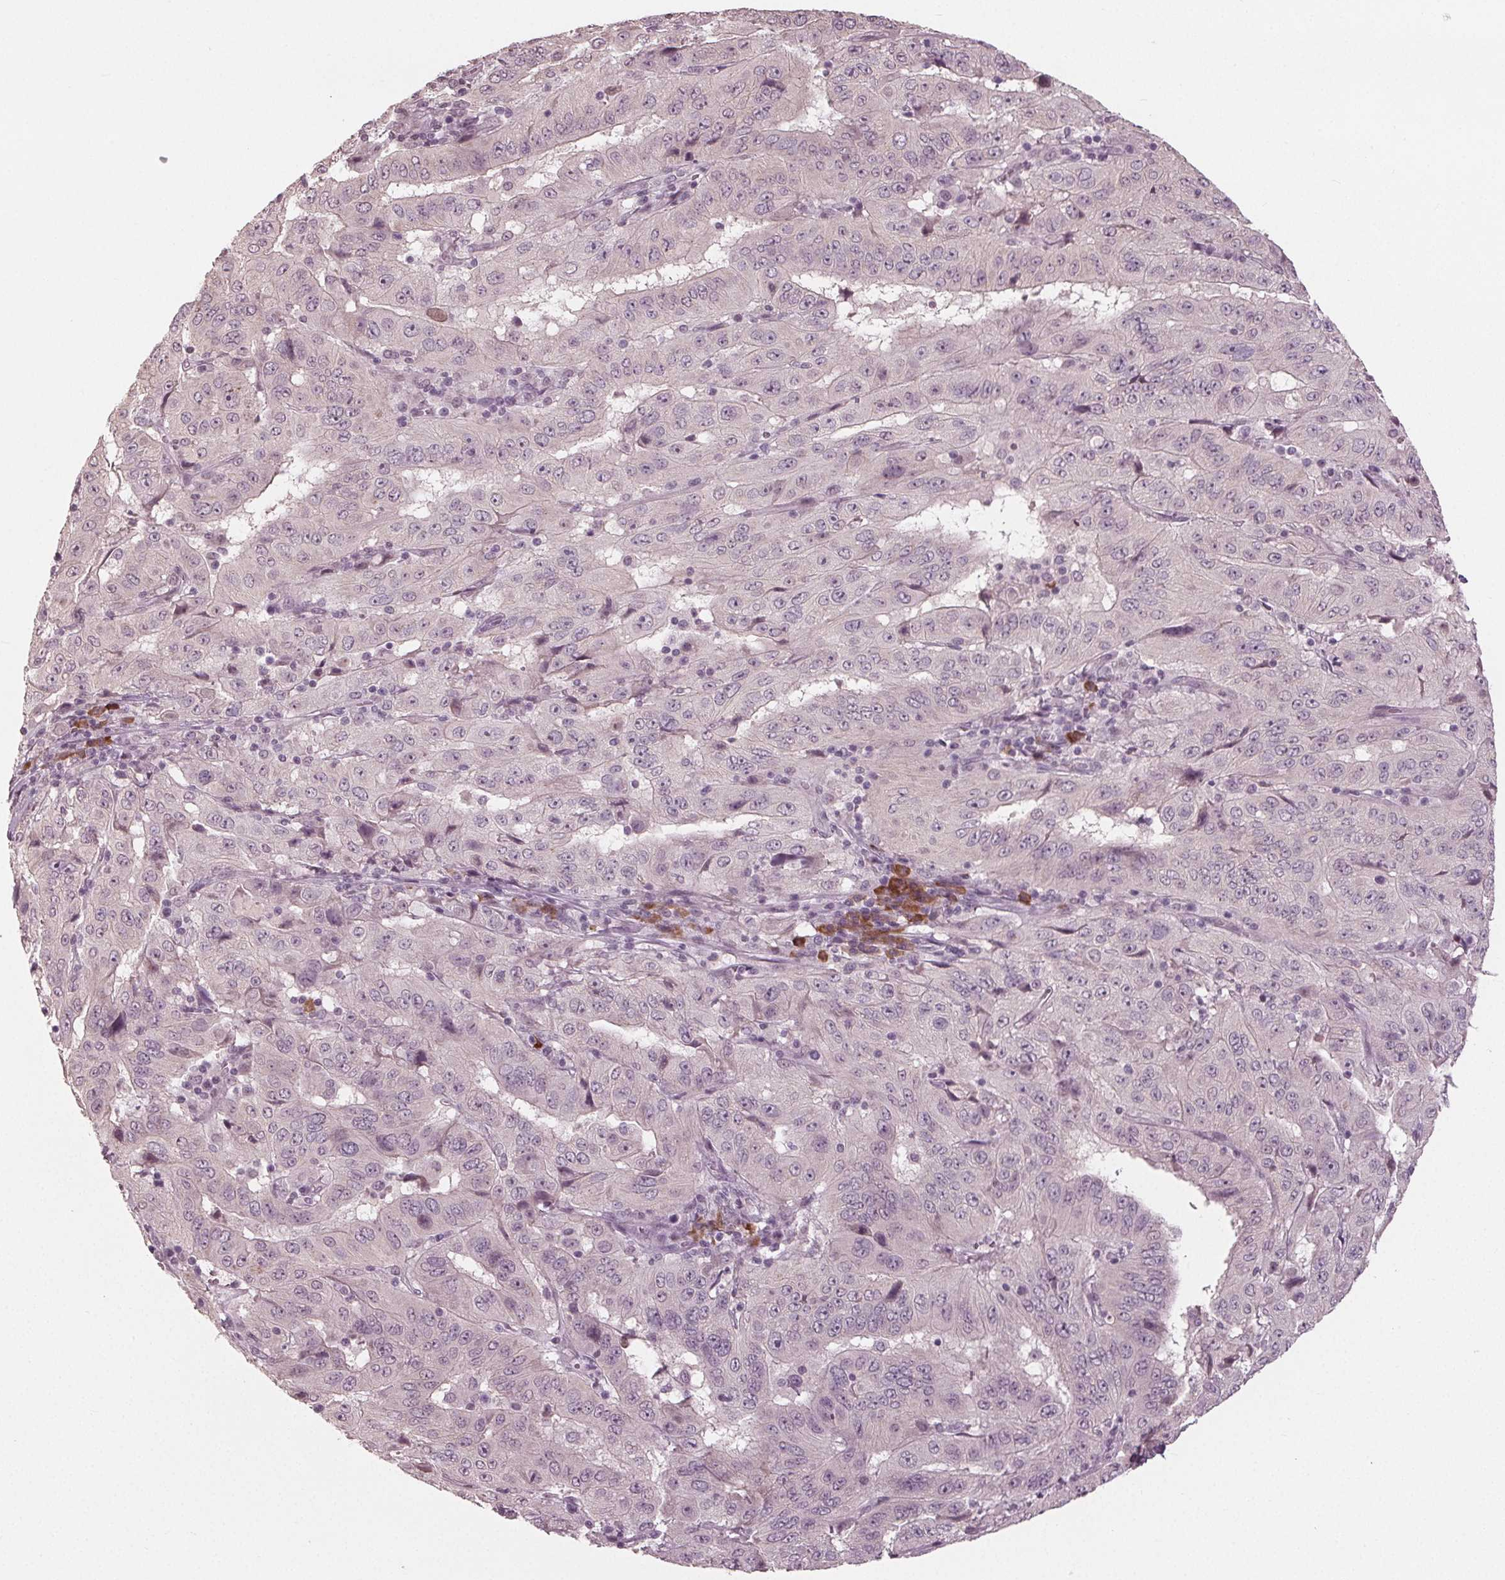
{"staining": {"intensity": "negative", "quantity": "none", "location": "none"}, "tissue": "pancreatic cancer", "cell_type": "Tumor cells", "image_type": "cancer", "snomed": [{"axis": "morphology", "description": "Adenocarcinoma, NOS"}, {"axis": "topography", "description": "Pancreas"}], "caption": "This is a image of immunohistochemistry (IHC) staining of pancreatic adenocarcinoma, which shows no staining in tumor cells. (Immunohistochemistry, brightfield microscopy, high magnification).", "gene": "CXCL16", "patient": {"sex": "male", "age": 63}}